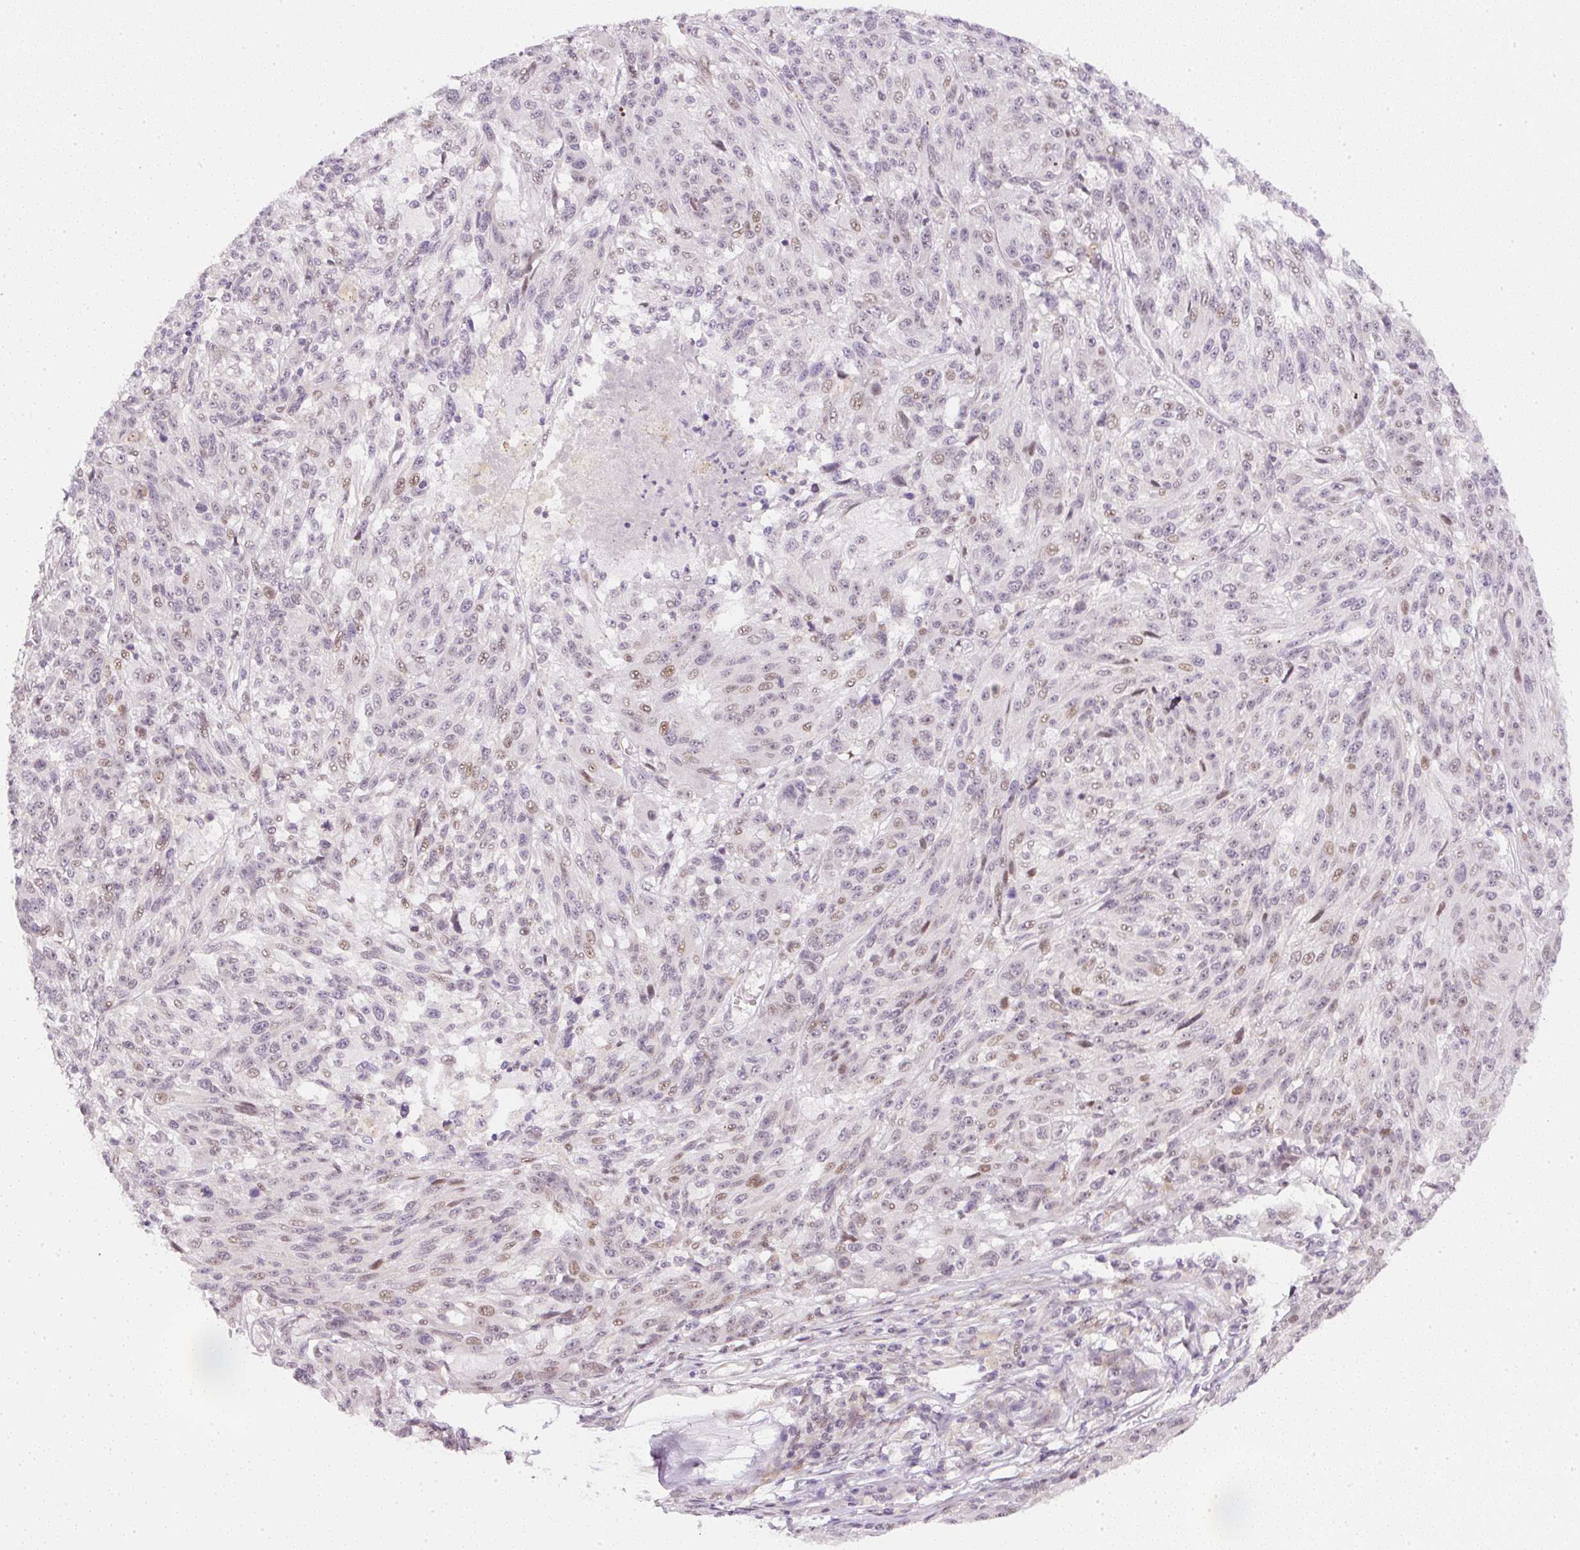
{"staining": {"intensity": "moderate", "quantity": "25%-75%", "location": "nuclear"}, "tissue": "melanoma", "cell_type": "Tumor cells", "image_type": "cancer", "snomed": [{"axis": "morphology", "description": "Malignant melanoma, NOS"}, {"axis": "topography", "description": "Skin"}], "caption": "Human melanoma stained with a protein marker shows moderate staining in tumor cells.", "gene": "DPPA4", "patient": {"sex": "male", "age": 53}}